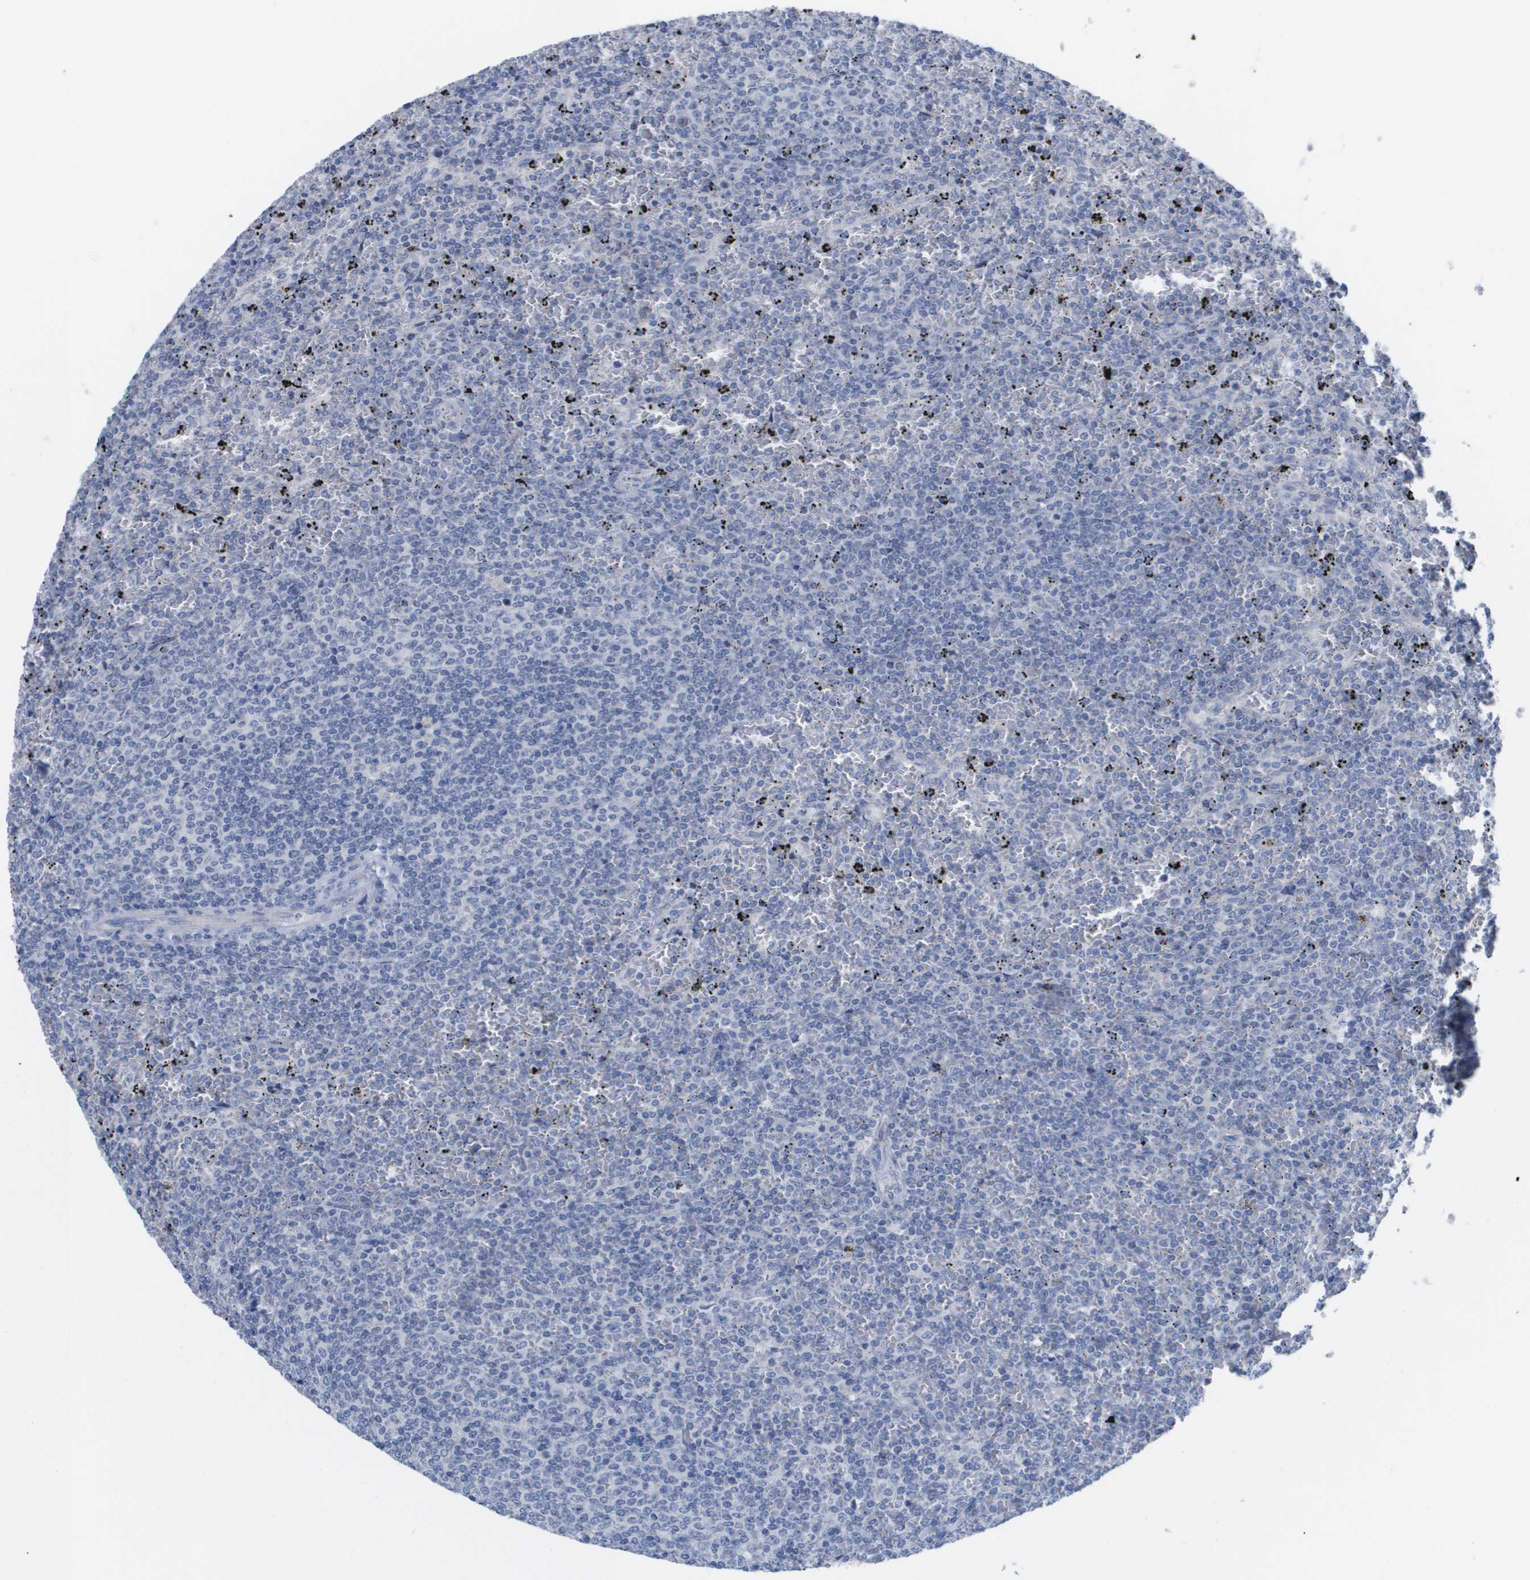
{"staining": {"intensity": "negative", "quantity": "none", "location": "none"}, "tissue": "lymphoma", "cell_type": "Tumor cells", "image_type": "cancer", "snomed": [{"axis": "morphology", "description": "Malignant lymphoma, non-Hodgkin's type, Low grade"}, {"axis": "topography", "description": "Spleen"}], "caption": "Immunohistochemistry micrograph of lymphoma stained for a protein (brown), which displays no staining in tumor cells.", "gene": "PDE4A", "patient": {"sex": "female", "age": 77}}